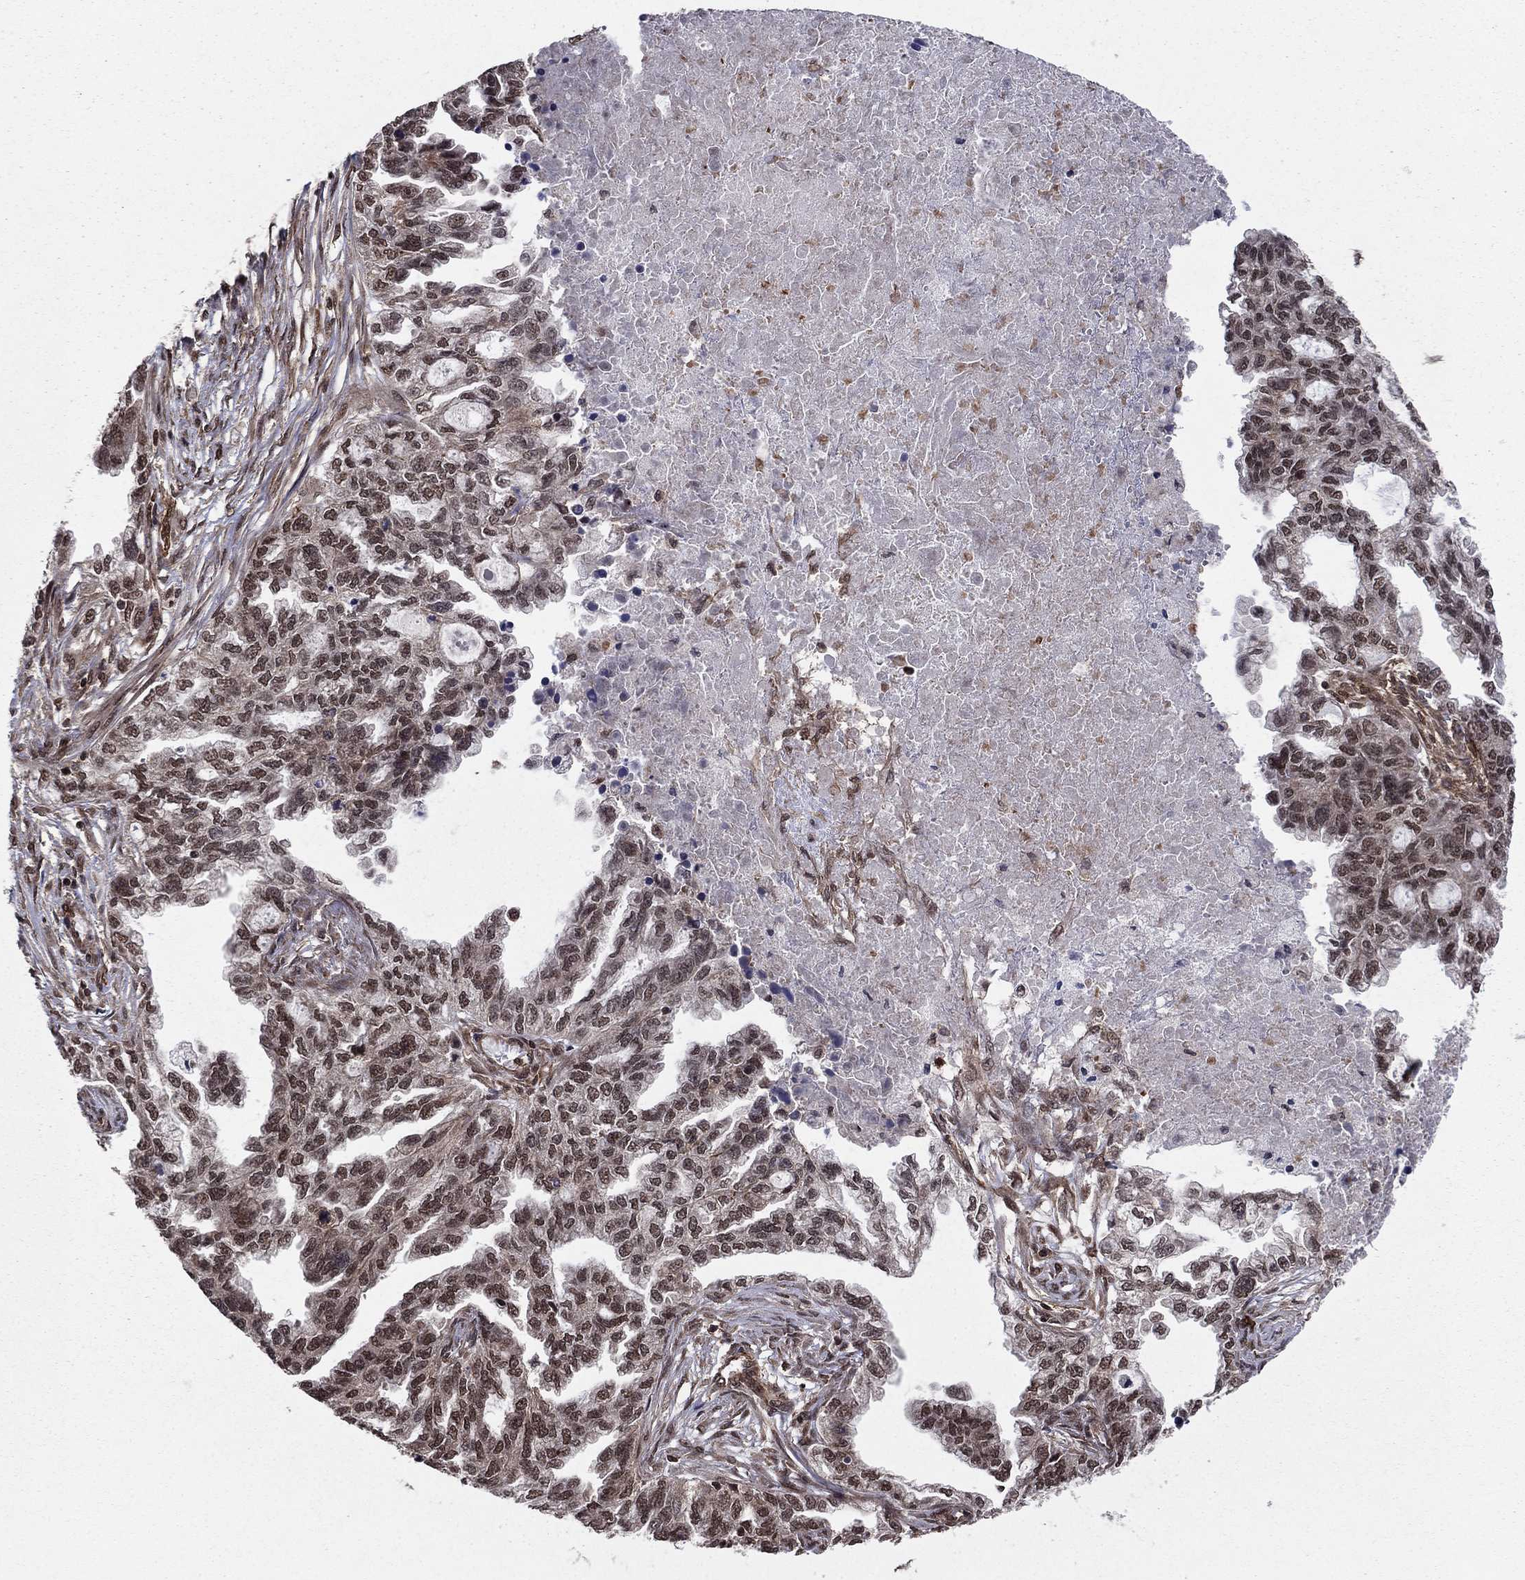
{"staining": {"intensity": "moderate", "quantity": "25%-75%", "location": "nuclear"}, "tissue": "ovarian cancer", "cell_type": "Tumor cells", "image_type": "cancer", "snomed": [{"axis": "morphology", "description": "Cystadenocarcinoma, serous, NOS"}, {"axis": "topography", "description": "Ovary"}], "caption": "Moderate nuclear protein expression is seen in about 25%-75% of tumor cells in ovarian serous cystadenocarcinoma.", "gene": "SSX2IP", "patient": {"sex": "female", "age": 51}}